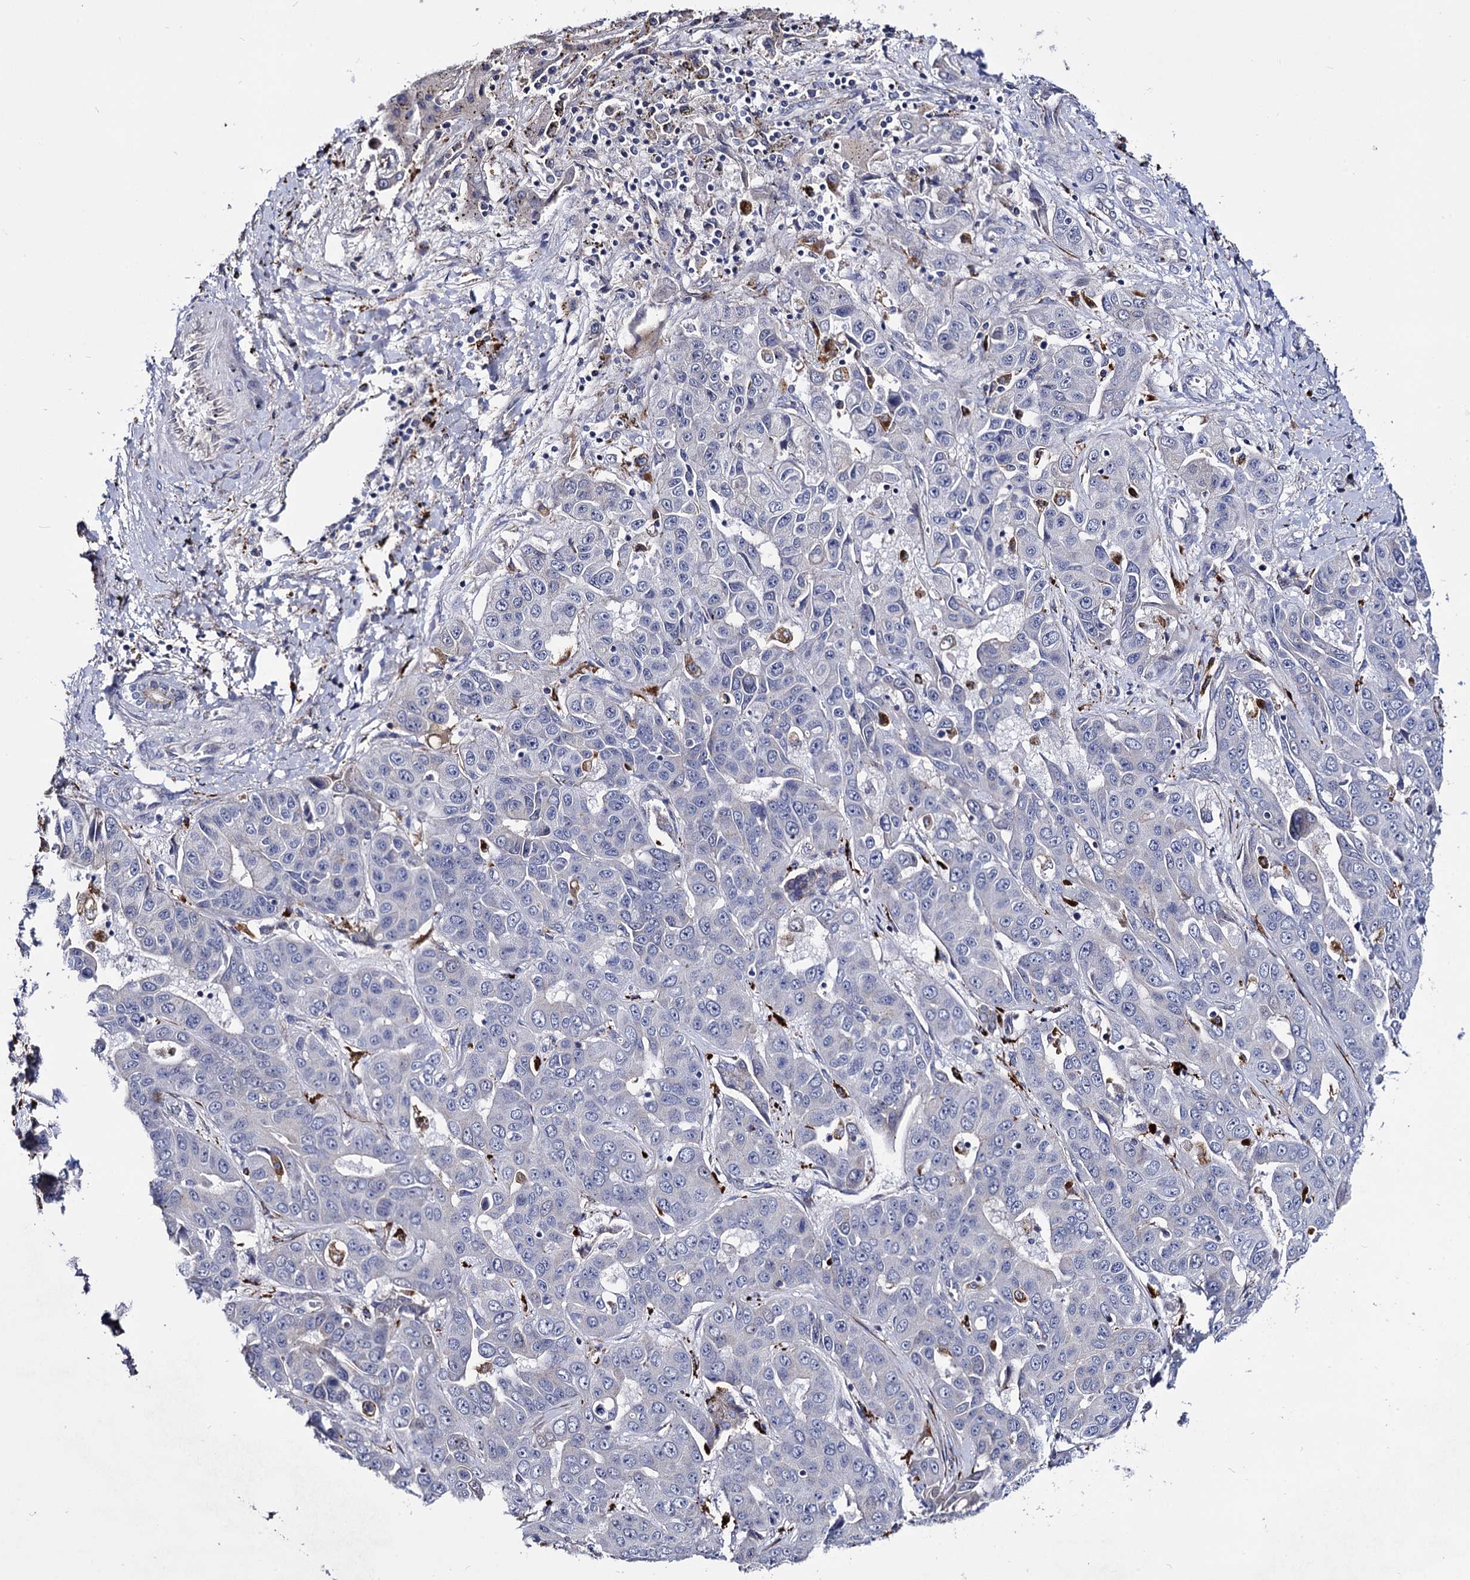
{"staining": {"intensity": "negative", "quantity": "none", "location": "none"}, "tissue": "liver cancer", "cell_type": "Tumor cells", "image_type": "cancer", "snomed": [{"axis": "morphology", "description": "Cholangiocarcinoma"}, {"axis": "topography", "description": "Liver"}], "caption": "A micrograph of human liver cancer is negative for staining in tumor cells.", "gene": "MICAL2", "patient": {"sex": "female", "age": 52}}